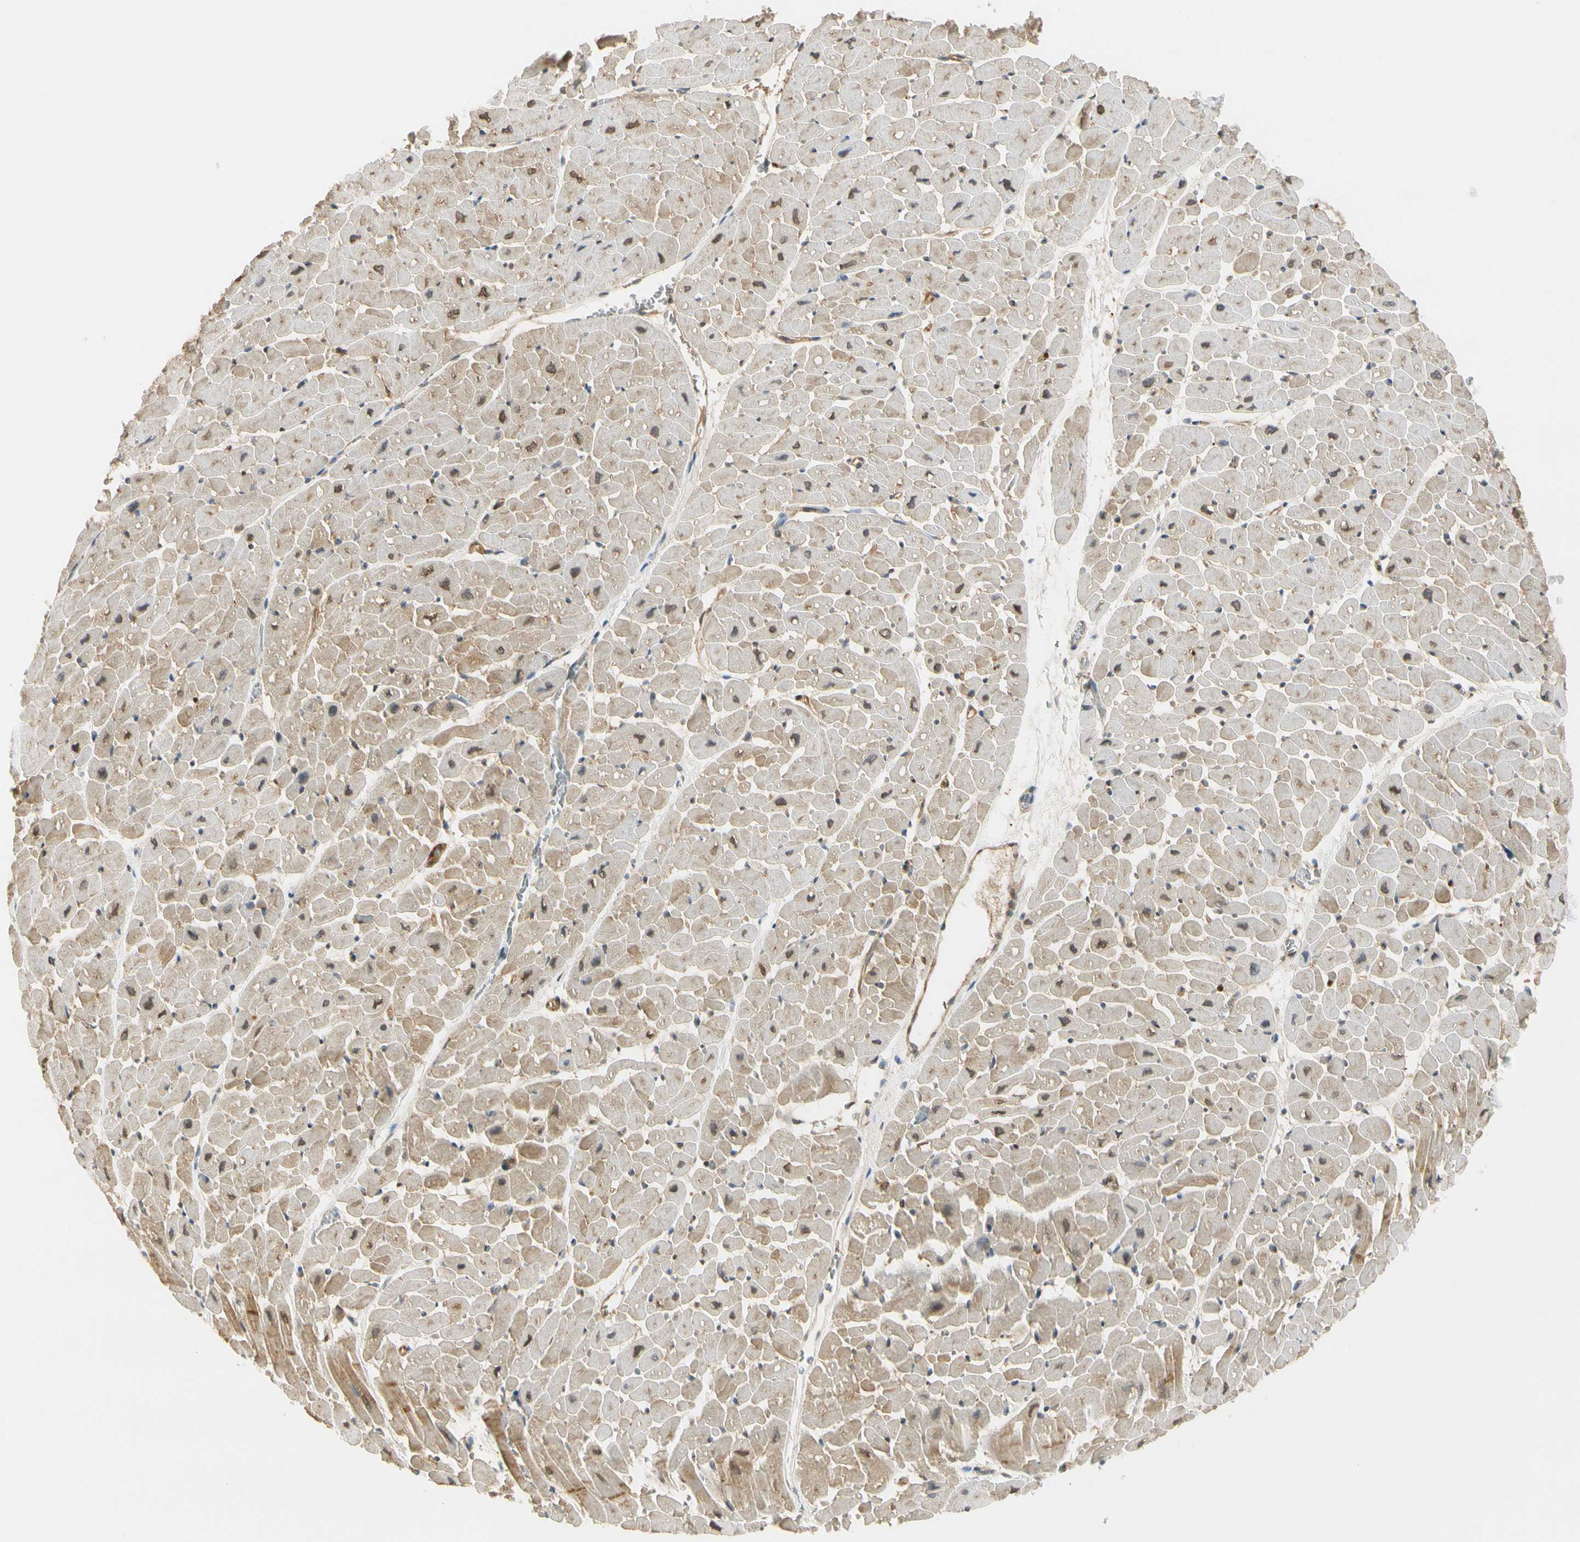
{"staining": {"intensity": "moderate", "quantity": ">75%", "location": "cytoplasmic/membranous,nuclear"}, "tissue": "heart muscle", "cell_type": "Cardiomyocytes", "image_type": "normal", "snomed": [{"axis": "morphology", "description": "Normal tissue, NOS"}, {"axis": "topography", "description": "Heart"}], "caption": "The photomicrograph displays a brown stain indicating the presence of a protein in the cytoplasmic/membranous,nuclear of cardiomyocytes in heart muscle.", "gene": "RASGRF1", "patient": {"sex": "male", "age": 45}}